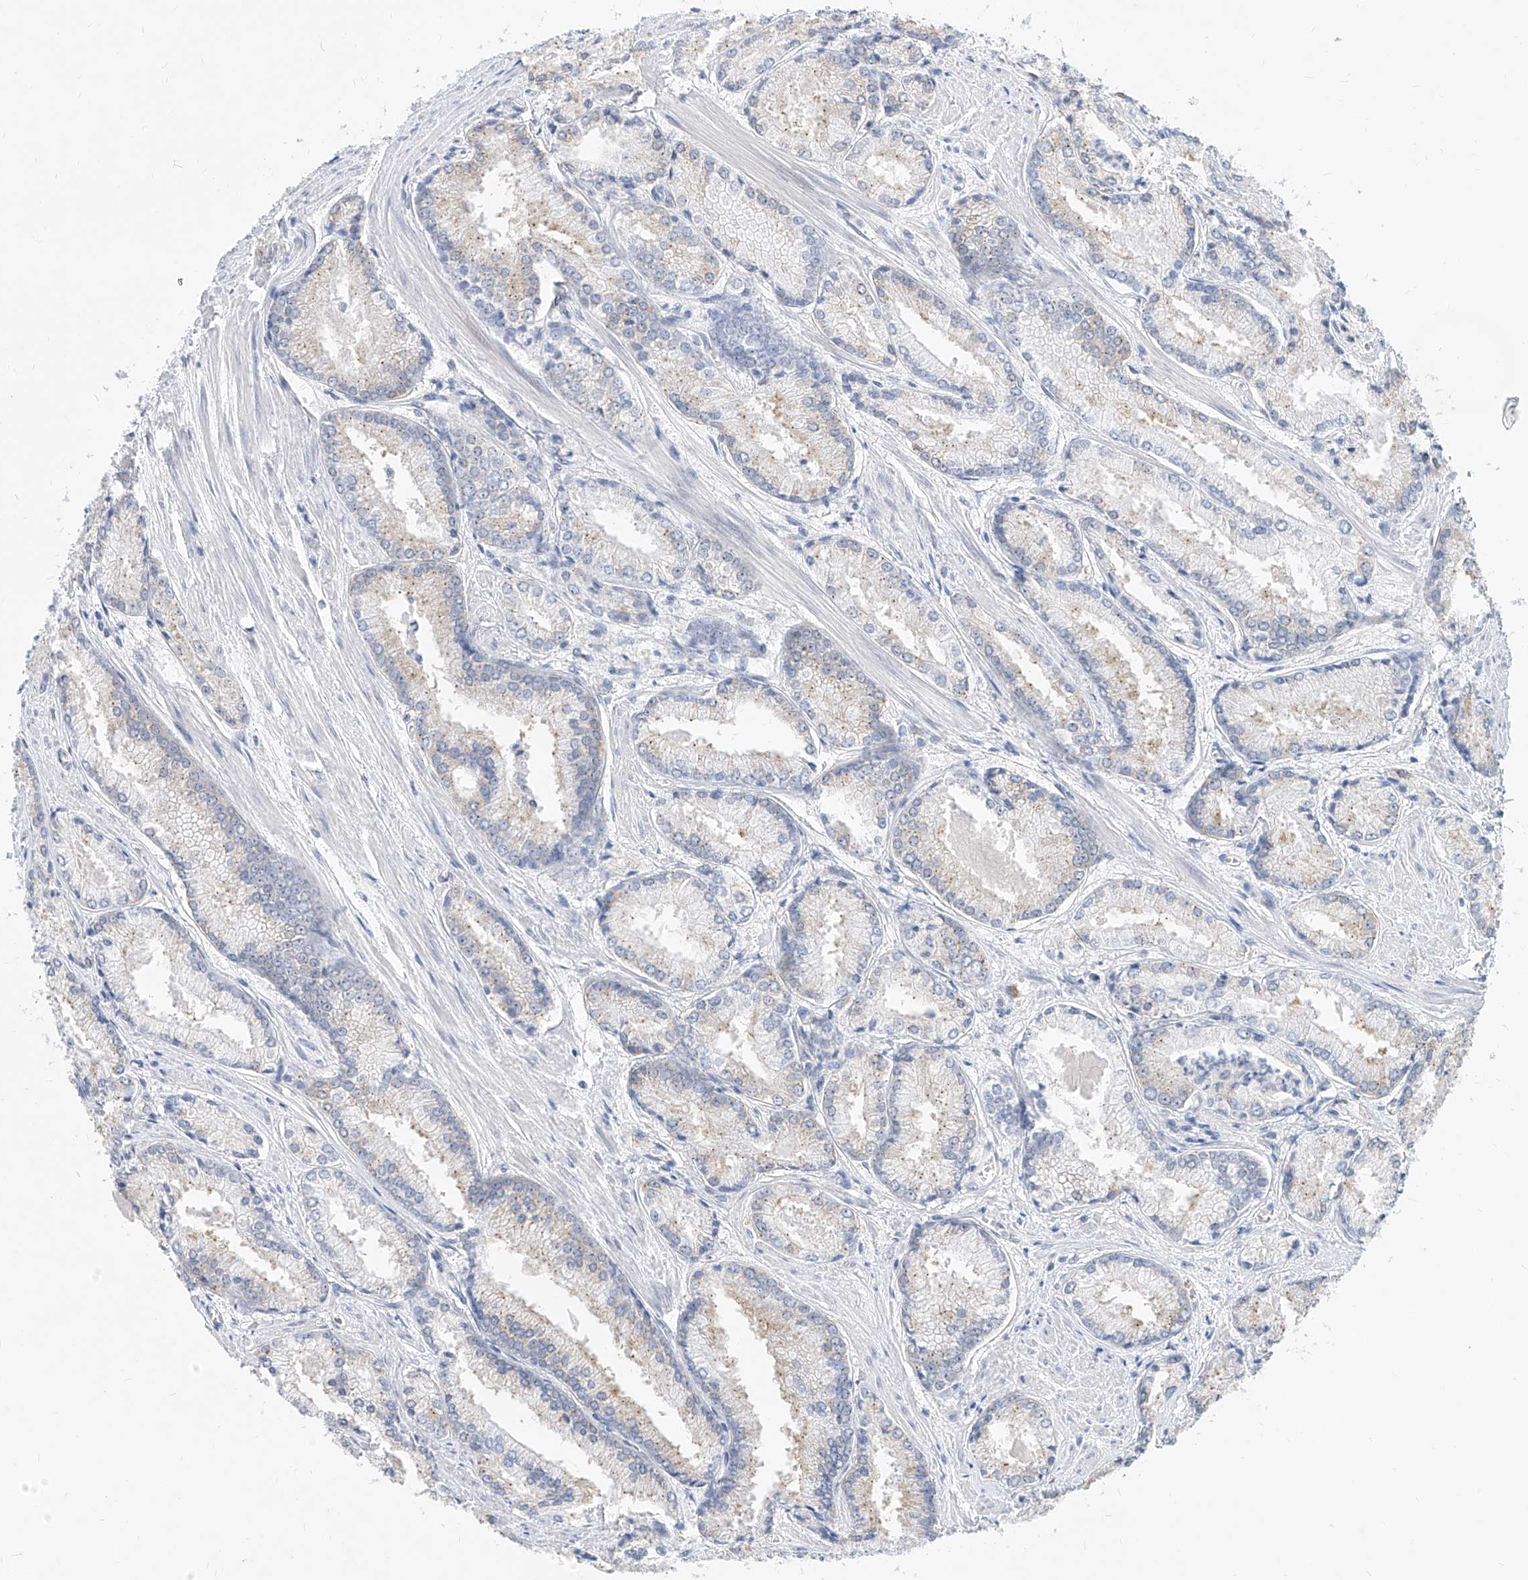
{"staining": {"intensity": "negative", "quantity": "none", "location": "none"}, "tissue": "prostate cancer", "cell_type": "Tumor cells", "image_type": "cancer", "snomed": [{"axis": "morphology", "description": "Adenocarcinoma, Low grade"}, {"axis": "topography", "description": "Prostate"}], "caption": "The immunohistochemistry image has no significant staining in tumor cells of prostate low-grade adenocarcinoma tissue.", "gene": "MX2", "patient": {"sex": "male", "age": 54}}